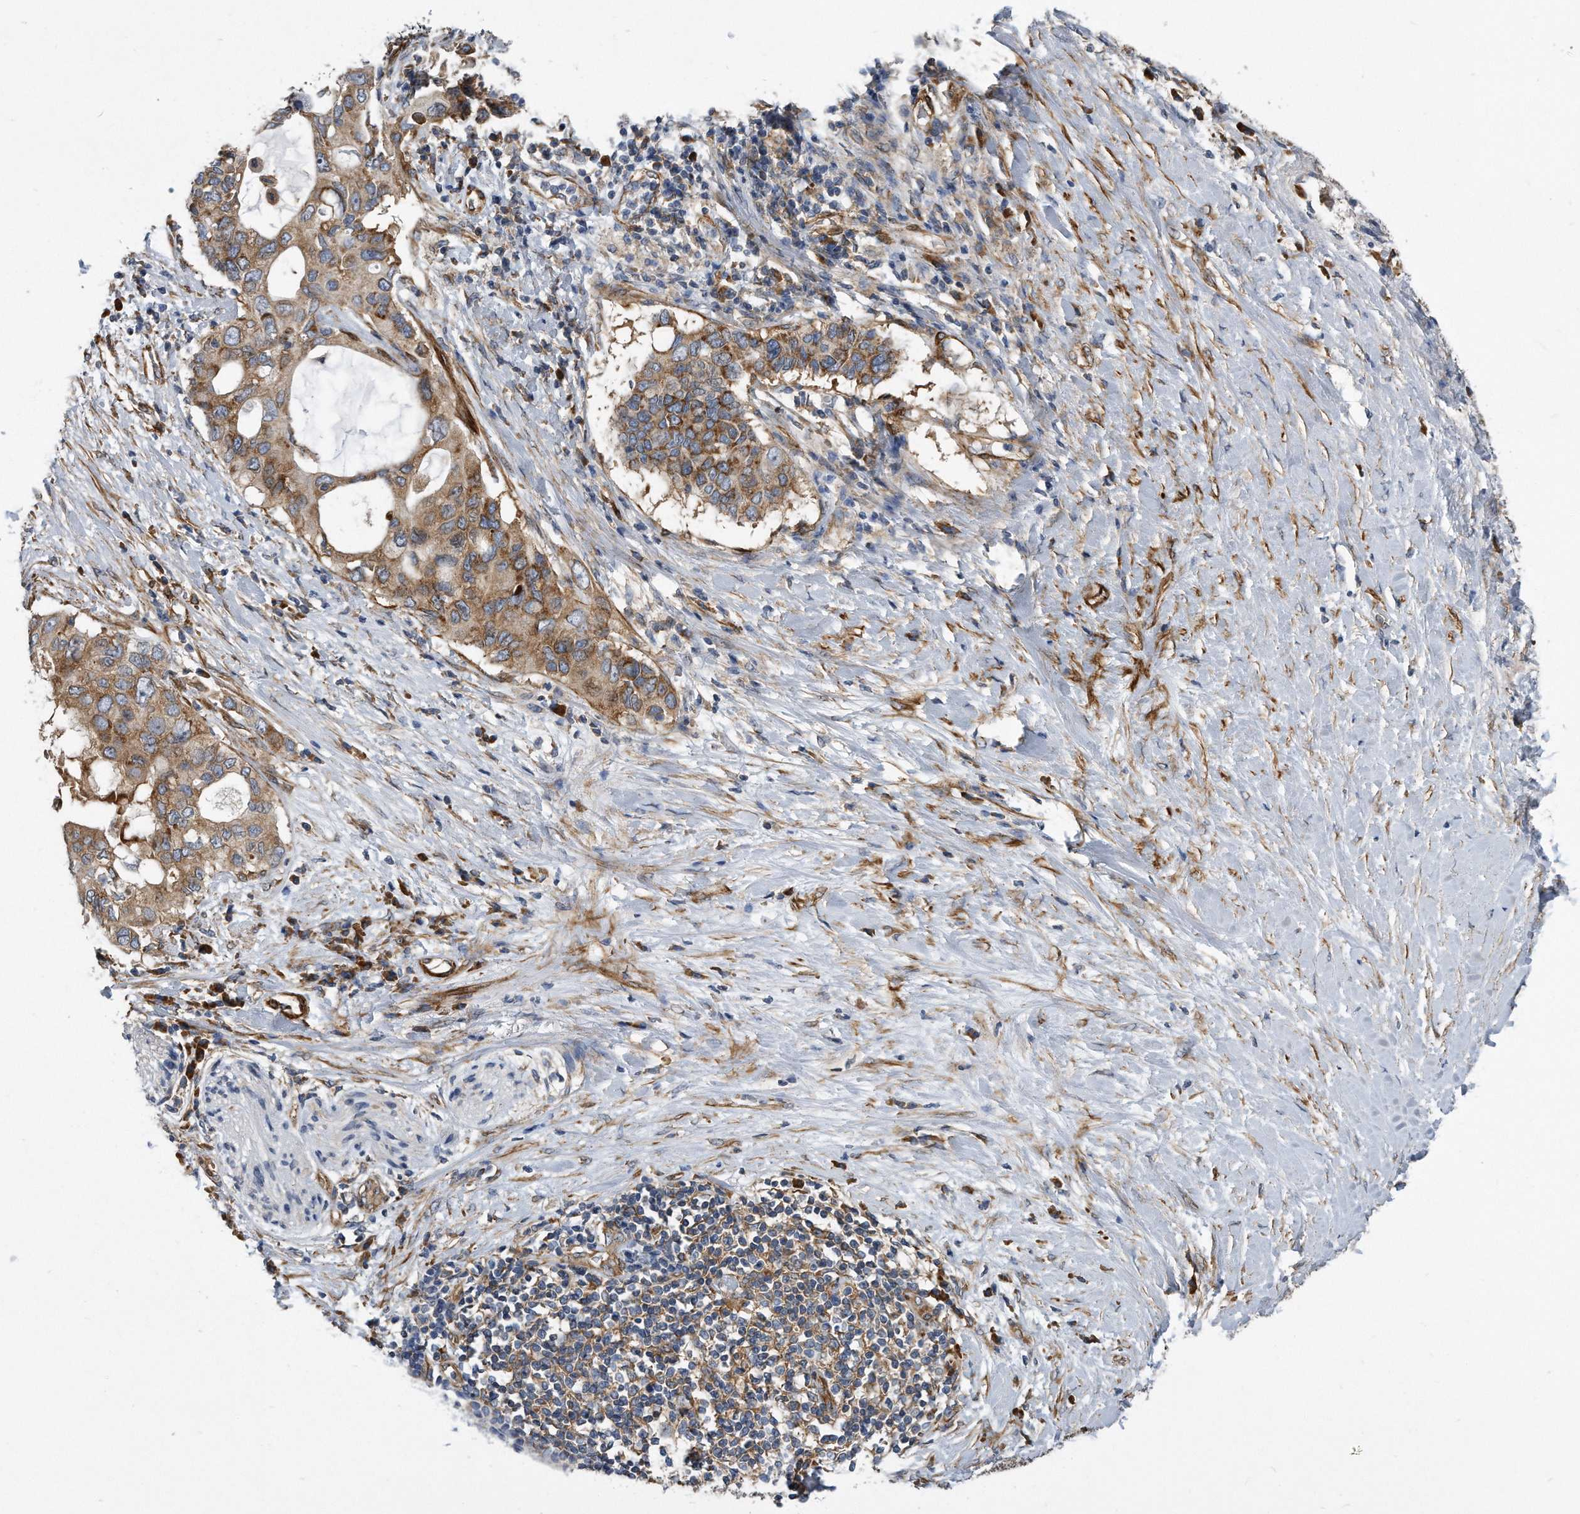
{"staining": {"intensity": "moderate", "quantity": ">75%", "location": "cytoplasmic/membranous"}, "tissue": "pancreatic cancer", "cell_type": "Tumor cells", "image_type": "cancer", "snomed": [{"axis": "morphology", "description": "Adenocarcinoma, NOS"}, {"axis": "topography", "description": "Pancreas"}], "caption": "Brown immunohistochemical staining in pancreatic cancer (adenocarcinoma) shows moderate cytoplasmic/membranous staining in about >75% of tumor cells.", "gene": "EIF2B4", "patient": {"sex": "female", "age": 56}}